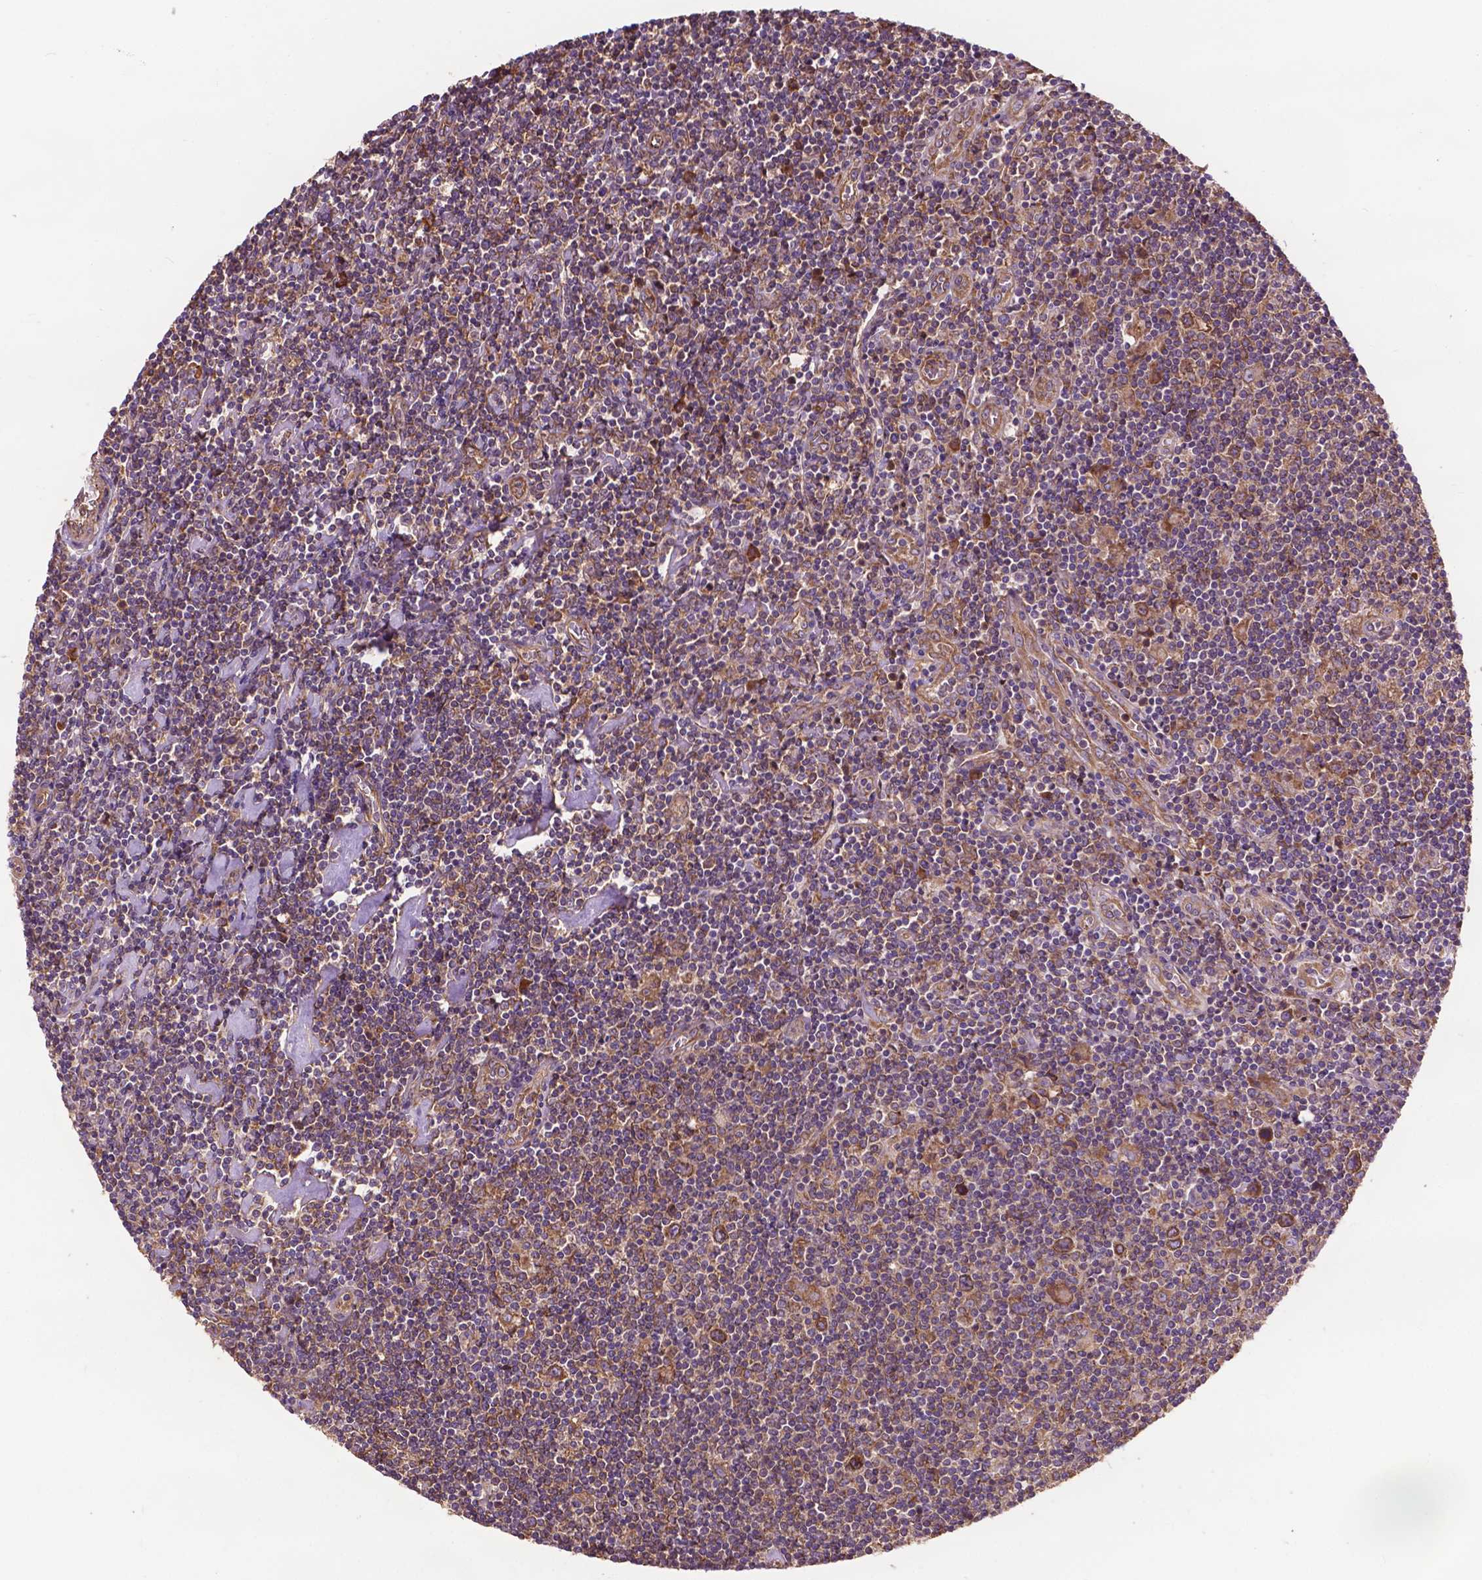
{"staining": {"intensity": "moderate", "quantity": ">75%", "location": "cytoplasmic/membranous"}, "tissue": "lymphoma", "cell_type": "Tumor cells", "image_type": "cancer", "snomed": [{"axis": "morphology", "description": "Hodgkin's disease, NOS"}, {"axis": "topography", "description": "Lymph node"}], "caption": "Immunohistochemical staining of Hodgkin's disease displays medium levels of moderate cytoplasmic/membranous positivity in about >75% of tumor cells.", "gene": "CCDC71L", "patient": {"sex": "male", "age": 40}}